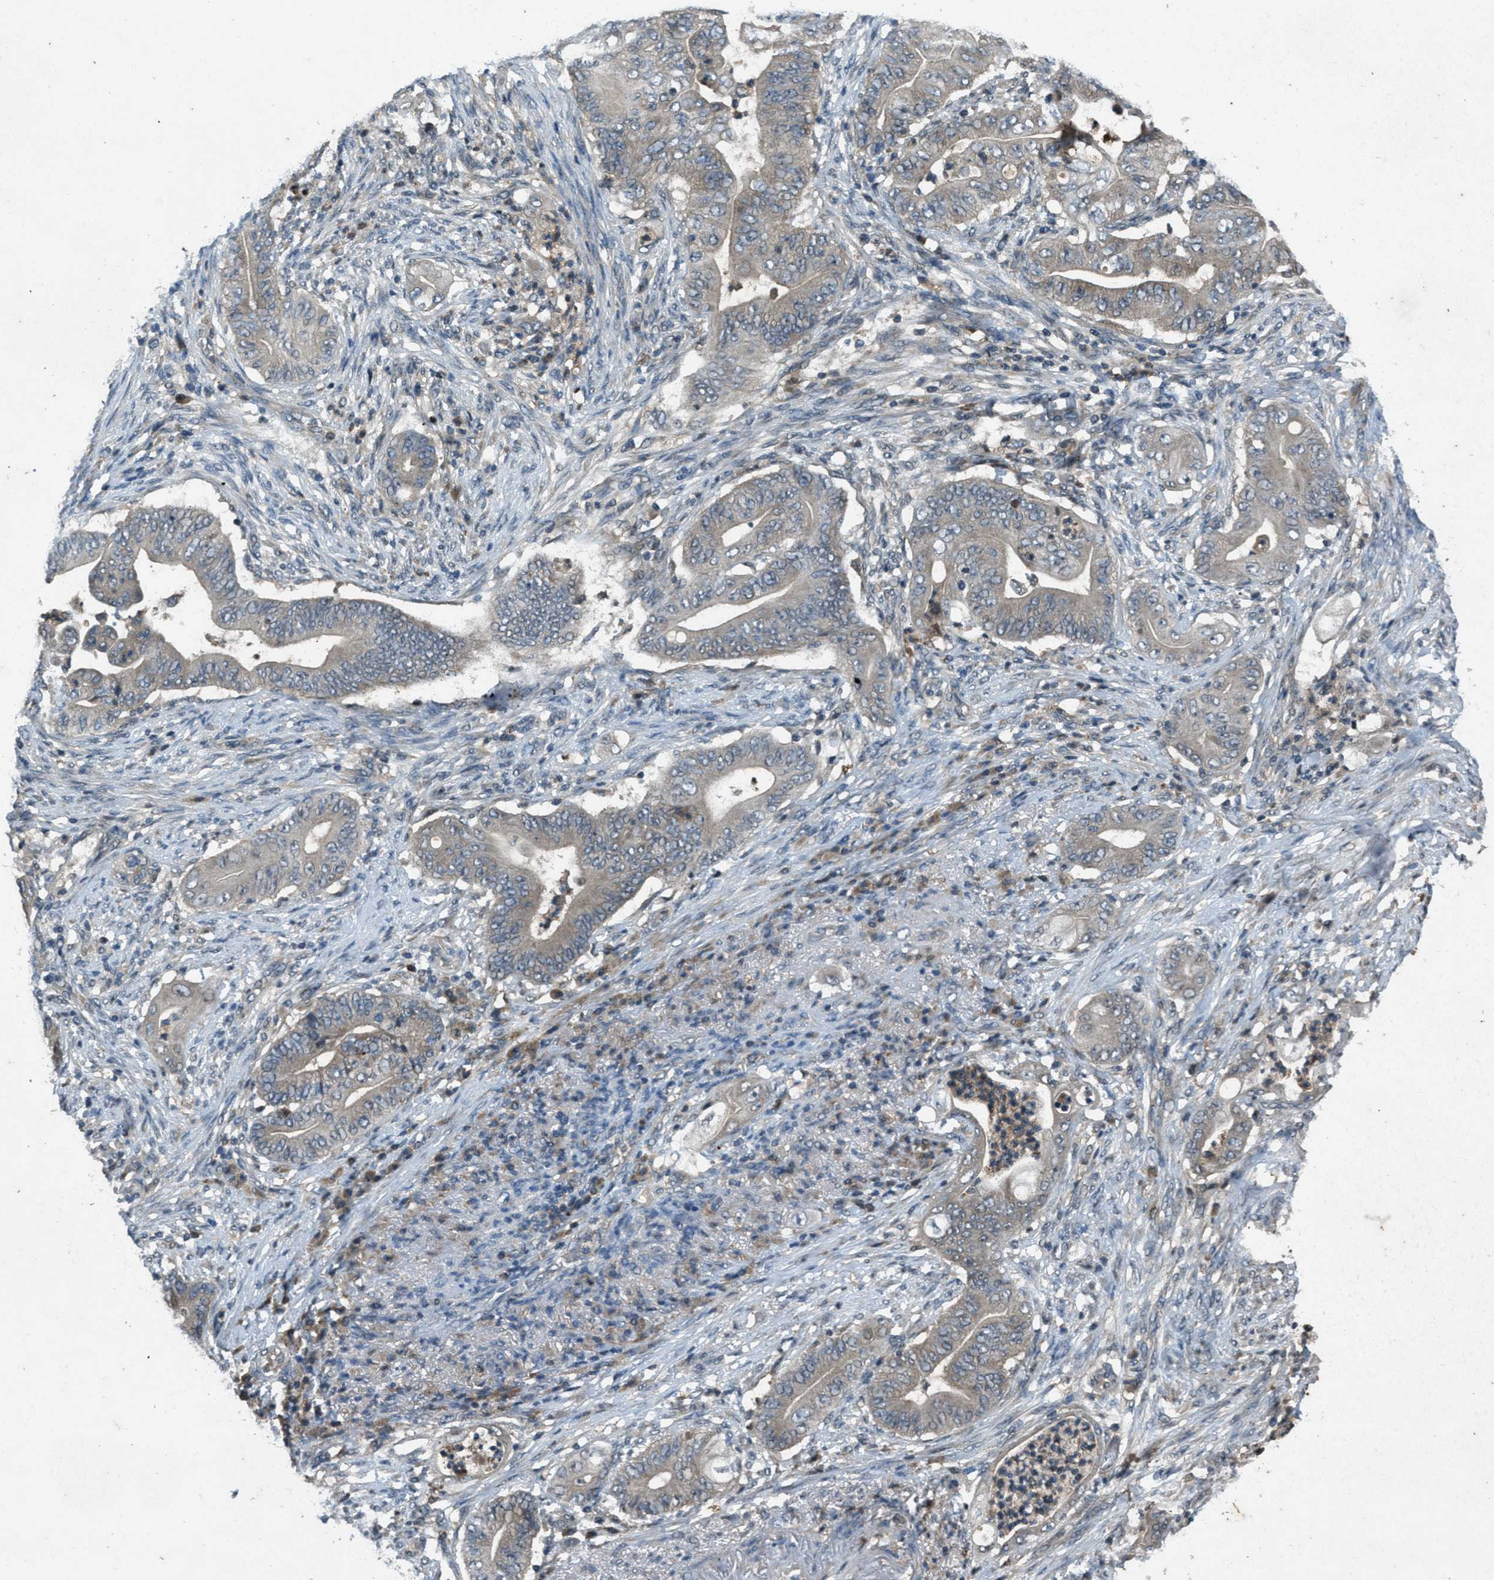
{"staining": {"intensity": "negative", "quantity": "none", "location": "none"}, "tissue": "stomach cancer", "cell_type": "Tumor cells", "image_type": "cancer", "snomed": [{"axis": "morphology", "description": "Adenocarcinoma, NOS"}, {"axis": "topography", "description": "Stomach"}], "caption": "Tumor cells are negative for protein expression in human adenocarcinoma (stomach). Nuclei are stained in blue.", "gene": "DUSP6", "patient": {"sex": "female", "age": 73}}